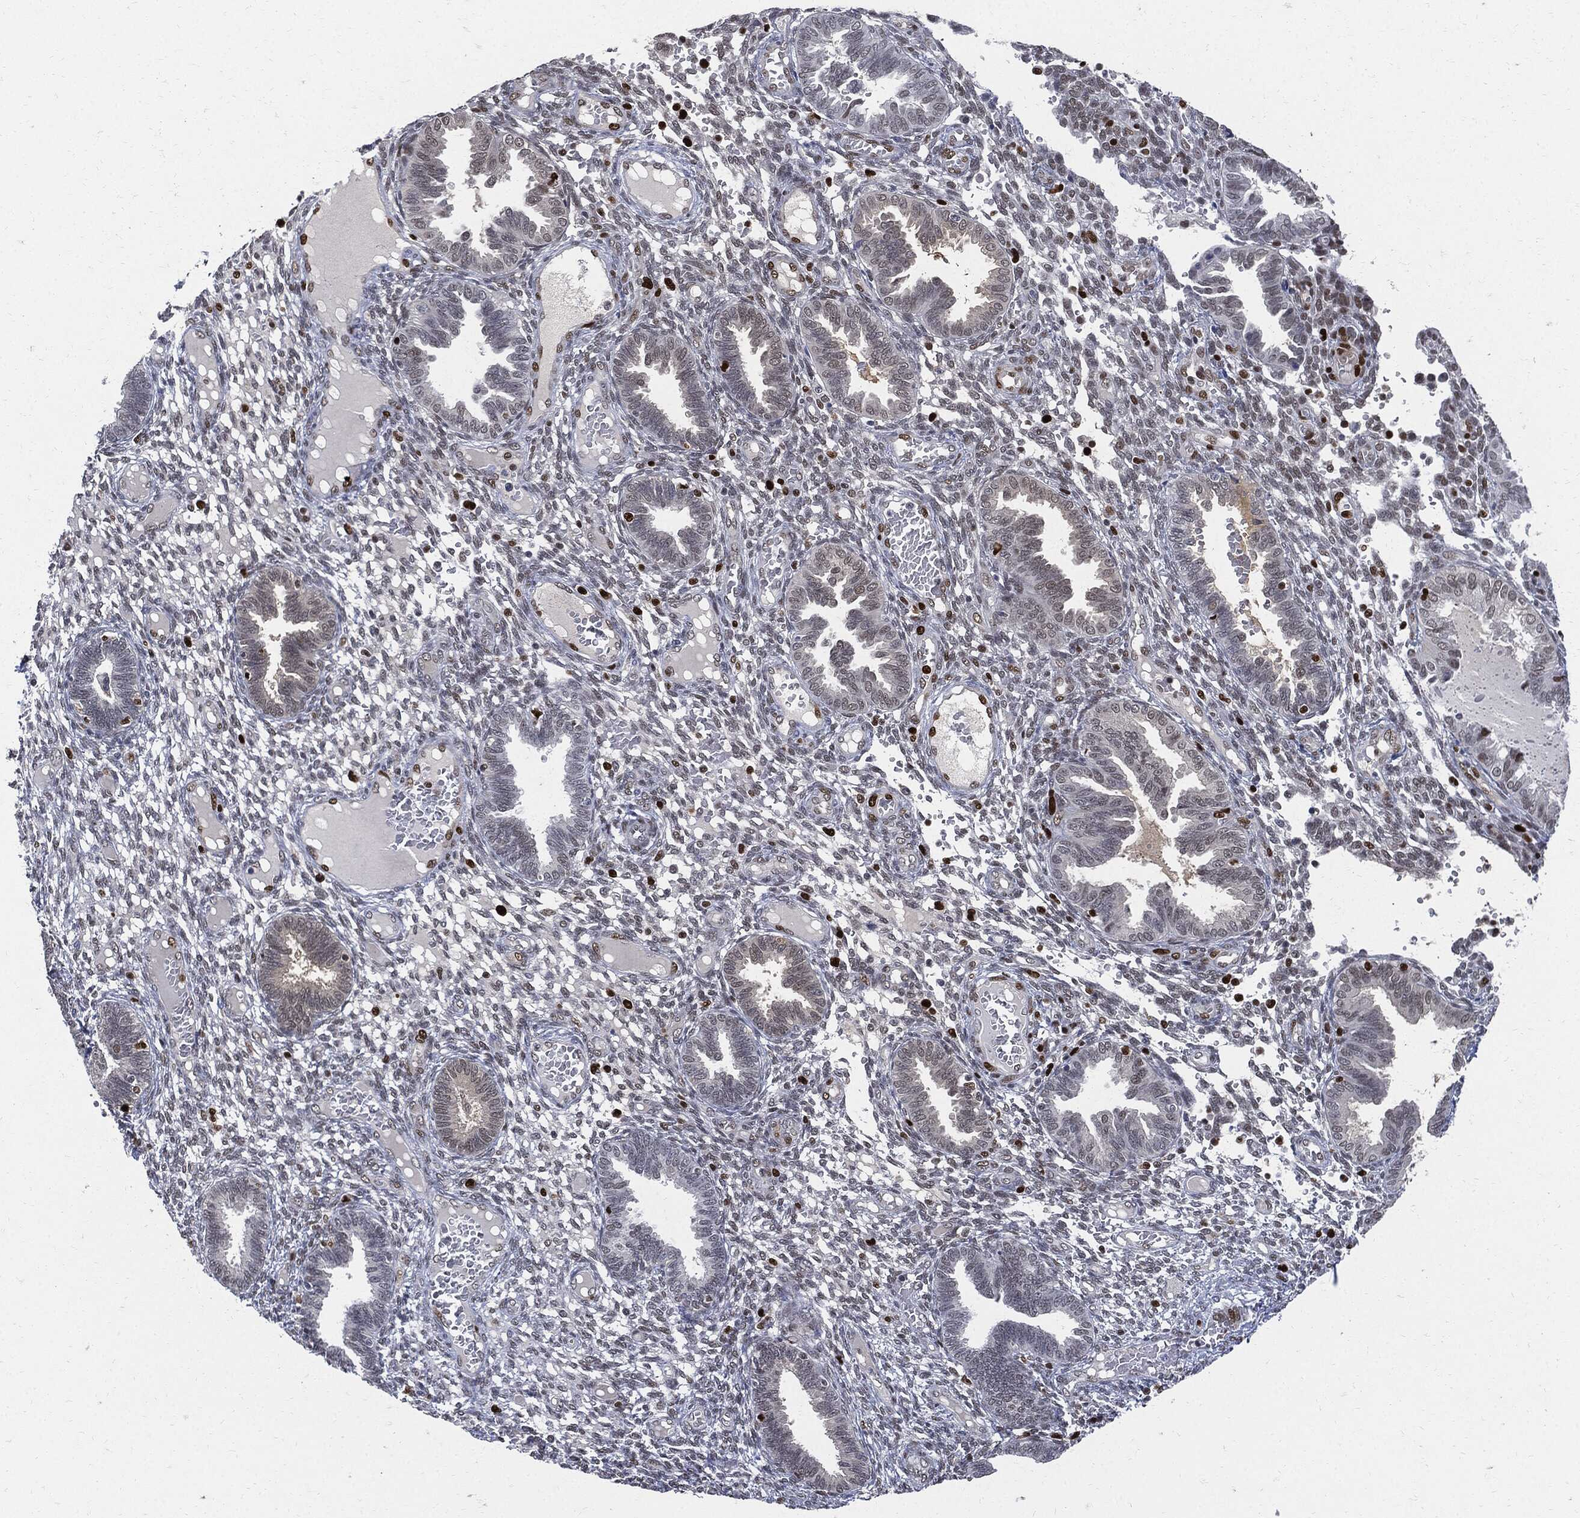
{"staining": {"intensity": "negative", "quantity": "none", "location": "none"}, "tissue": "endometrium", "cell_type": "Cells in endometrial stroma", "image_type": "normal", "snomed": [{"axis": "morphology", "description": "Normal tissue, NOS"}, {"axis": "topography", "description": "Endometrium"}], "caption": "The photomicrograph demonstrates no significant staining in cells in endometrial stroma of endometrium.", "gene": "PCNA", "patient": {"sex": "female", "age": 42}}